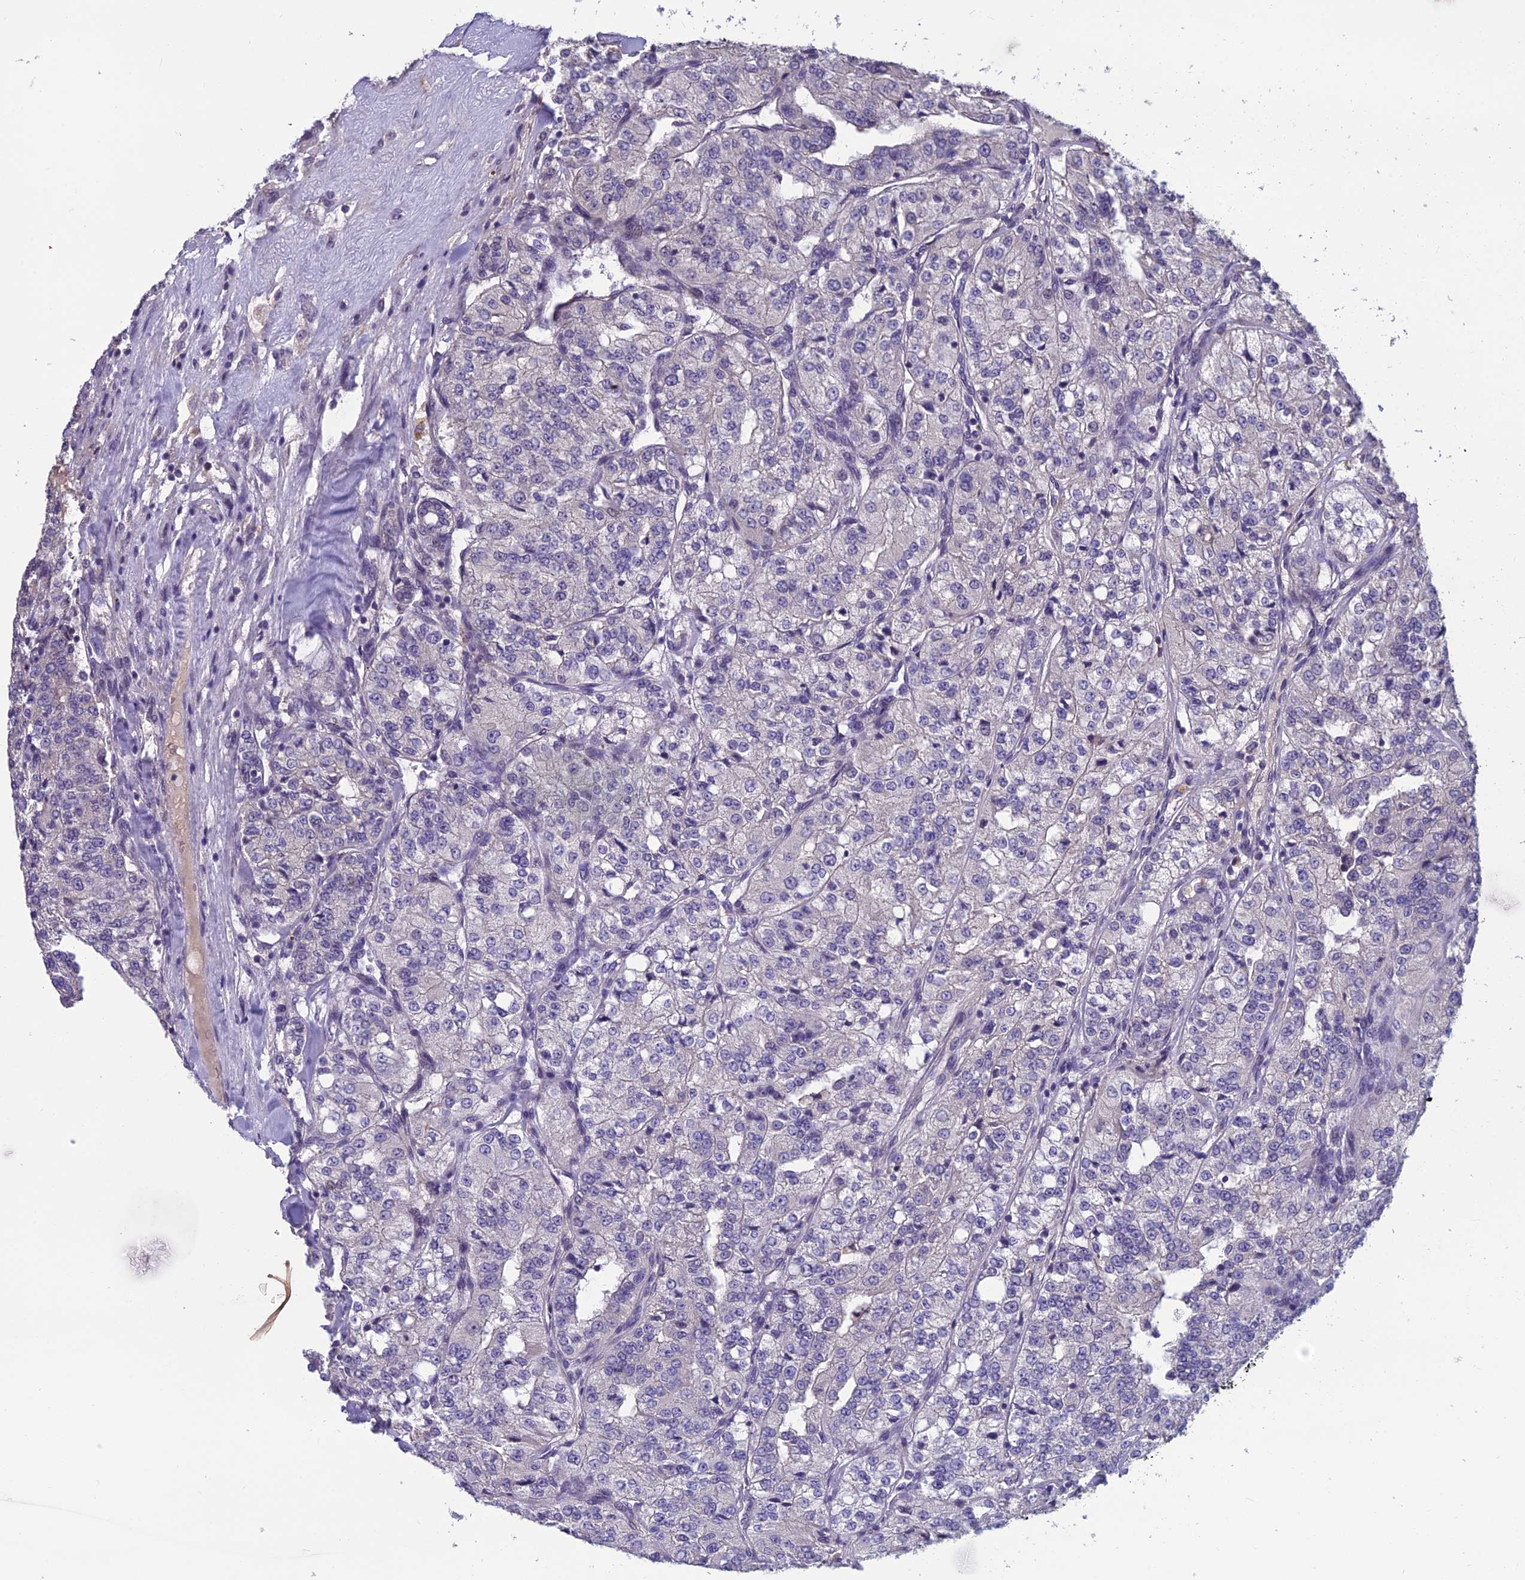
{"staining": {"intensity": "negative", "quantity": "none", "location": "none"}, "tissue": "renal cancer", "cell_type": "Tumor cells", "image_type": "cancer", "snomed": [{"axis": "morphology", "description": "Adenocarcinoma, NOS"}, {"axis": "topography", "description": "Kidney"}], "caption": "Immunohistochemistry (IHC) photomicrograph of adenocarcinoma (renal) stained for a protein (brown), which displays no staining in tumor cells.", "gene": "GRWD1", "patient": {"sex": "female", "age": 63}}